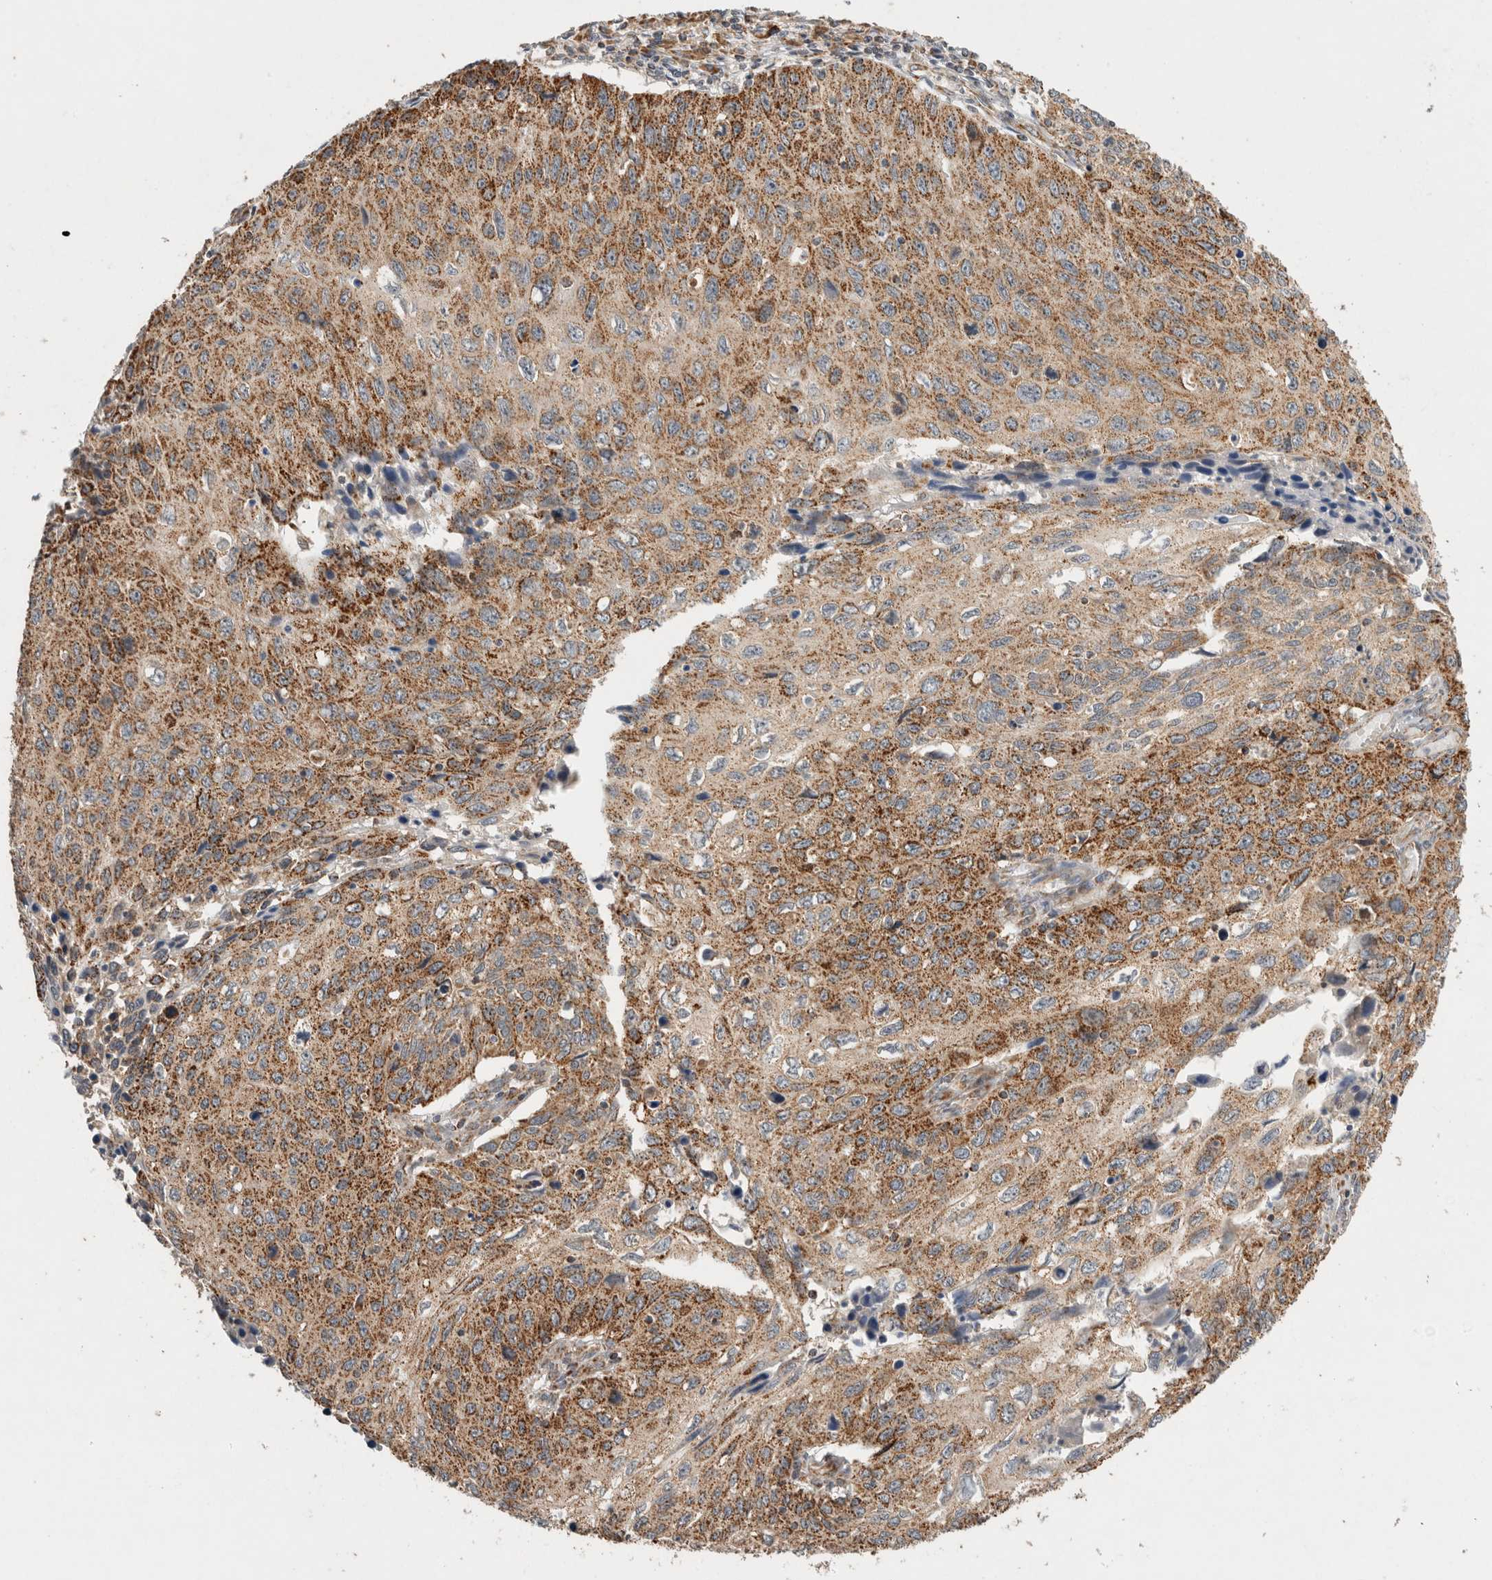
{"staining": {"intensity": "strong", "quantity": "25%-75%", "location": "cytoplasmic/membranous"}, "tissue": "cervical cancer", "cell_type": "Tumor cells", "image_type": "cancer", "snomed": [{"axis": "morphology", "description": "Squamous cell carcinoma, NOS"}, {"axis": "topography", "description": "Cervix"}], "caption": "High-power microscopy captured an immunohistochemistry photomicrograph of cervical squamous cell carcinoma, revealing strong cytoplasmic/membranous expression in approximately 25%-75% of tumor cells.", "gene": "AMPD1", "patient": {"sex": "female", "age": 53}}